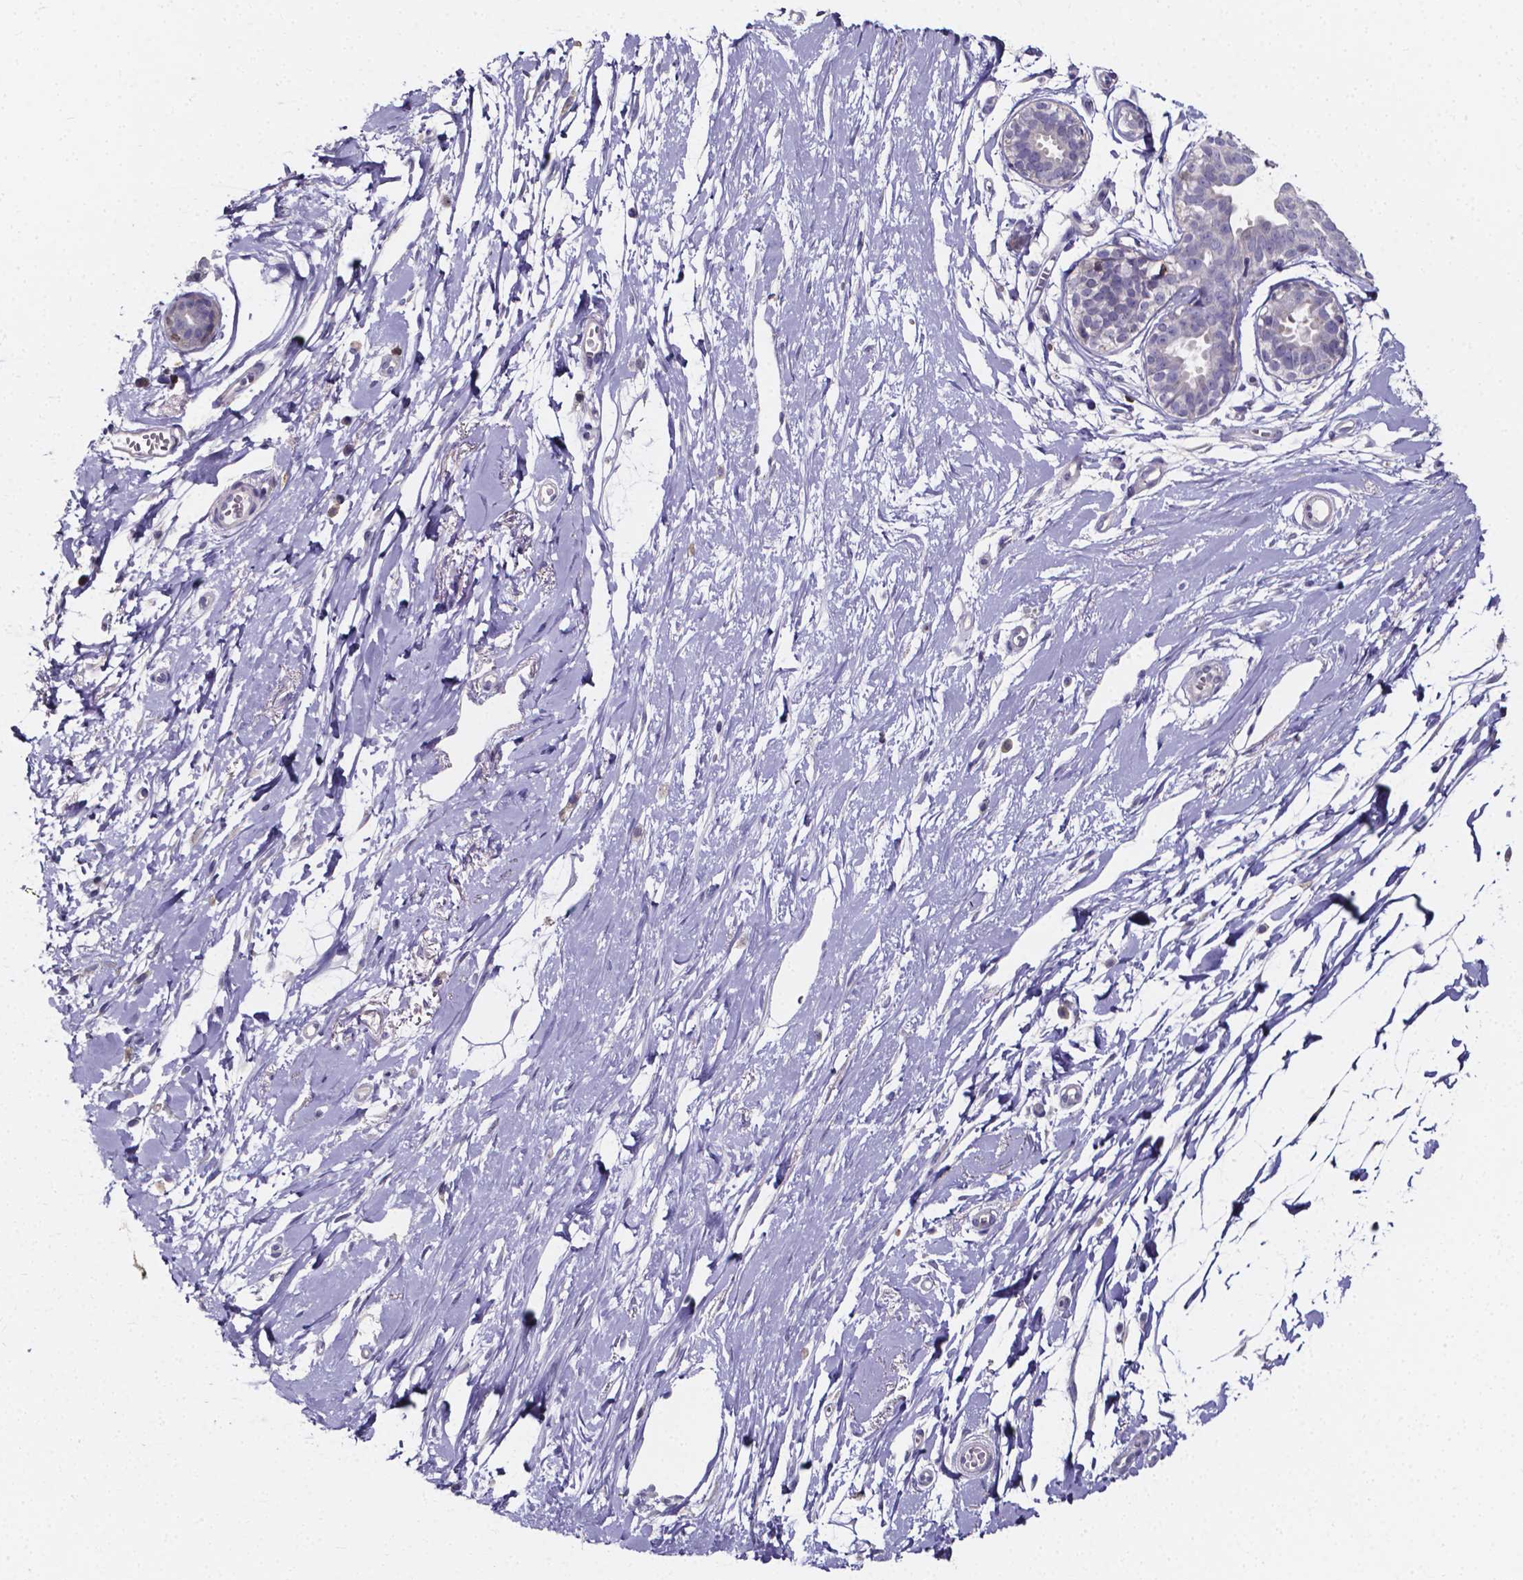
{"staining": {"intensity": "negative", "quantity": "none", "location": "none"}, "tissue": "breast", "cell_type": "Adipocytes", "image_type": "normal", "snomed": [{"axis": "morphology", "description": "Normal tissue, NOS"}, {"axis": "topography", "description": "Breast"}], "caption": "Immunohistochemistry of benign breast shows no staining in adipocytes. (DAB (3,3'-diaminobenzidine) immunohistochemistry (IHC) visualized using brightfield microscopy, high magnification).", "gene": "THEMIS", "patient": {"sex": "female", "age": 49}}